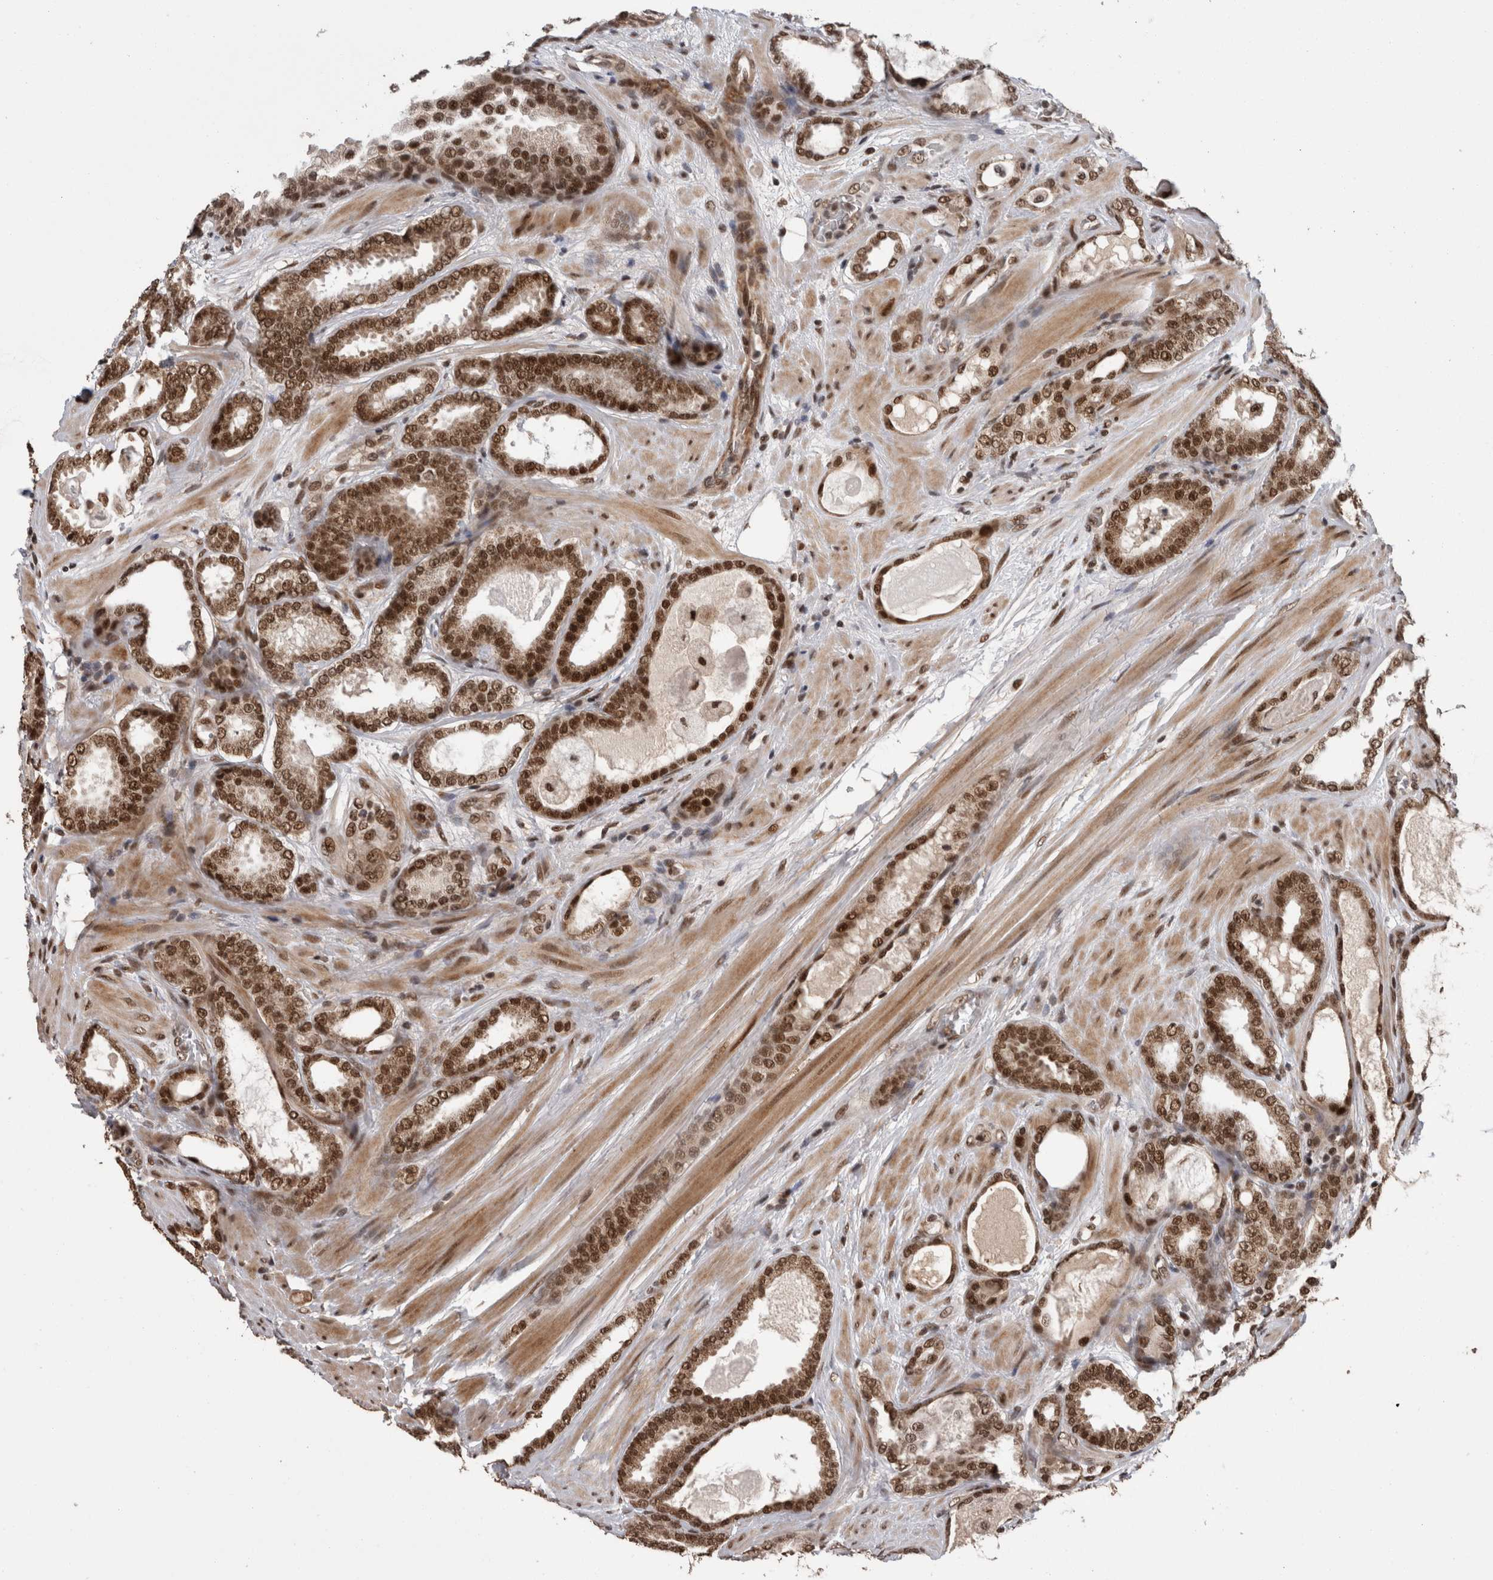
{"staining": {"intensity": "strong", "quantity": ">75%", "location": "nuclear"}, "tissue": "prostate cancer", "cell_type": "Tumor cells", "image_type": "cancer", "snomed": [{"axis": "morphology", "description": "Adenocarcinoma, High grade"}, {"axis": "topography", "description": "Prostate"}], "caption": "Human prostate cancer stained with a protein marker exhibits strong staining in tumor cells.", "gene": "CPSF2", "patient": {"sex": "male", "age": 60}}